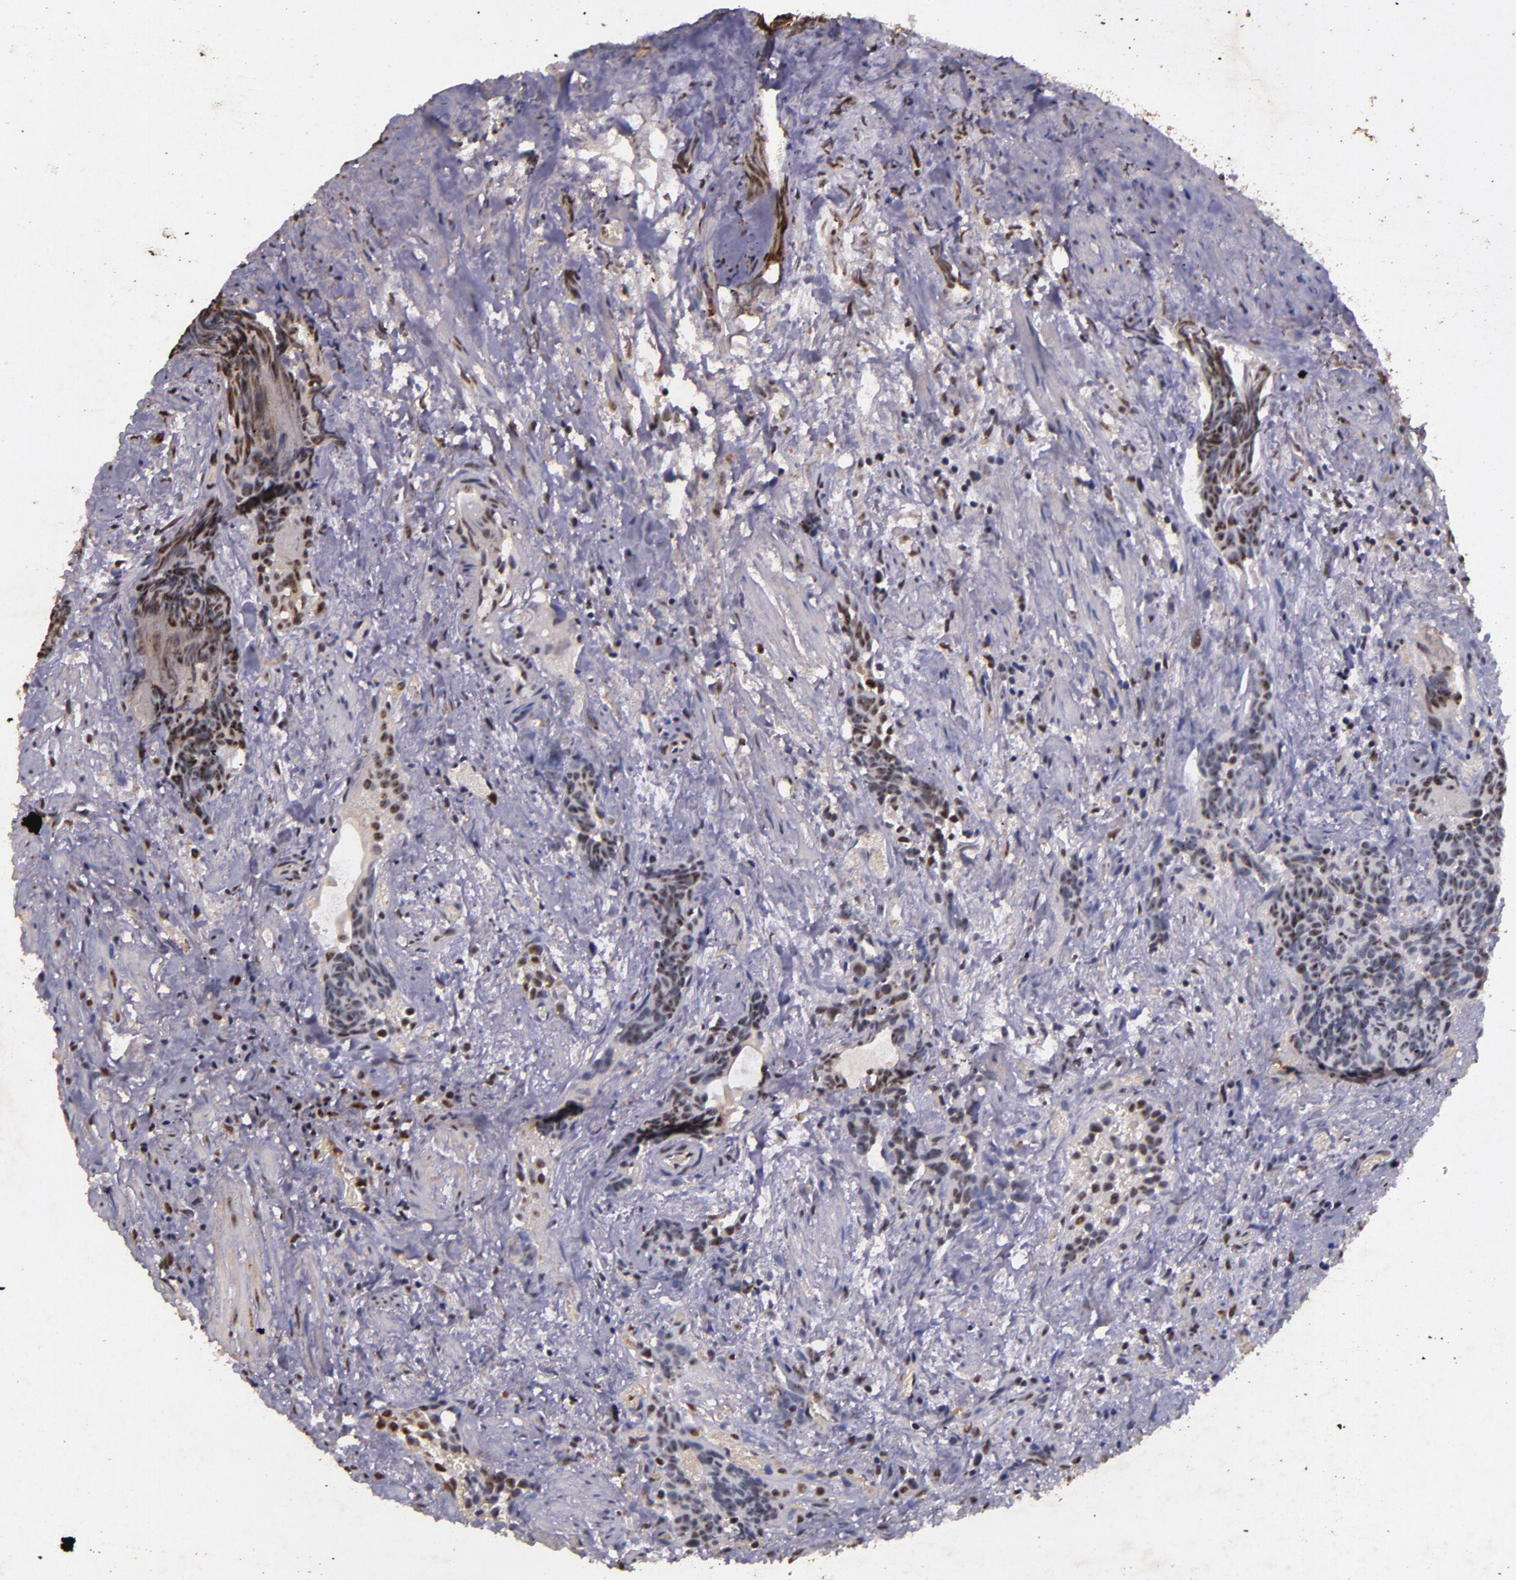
{"staining": {"intensity": "weak", "quantity": "25%-75%", "location": "nuclear"}, "tissue": "urothelial cancer", "cell_type": "Tumor cells", "image_type": "cancer", "snomed": [{"axis": "morphology", "description": "Urothelial carcinoma, High grade"}, {"axis": "topography", "description": "Urinary bladder"}], "caption": "Approximately 25%-75% of tumor cells in human urothelial cancer exhibit weak nuclear protein positivity as visualized by brown immunohistochemical staining.", "gene": "CBX3", "patient": {"sex": "female", "age": 78}}